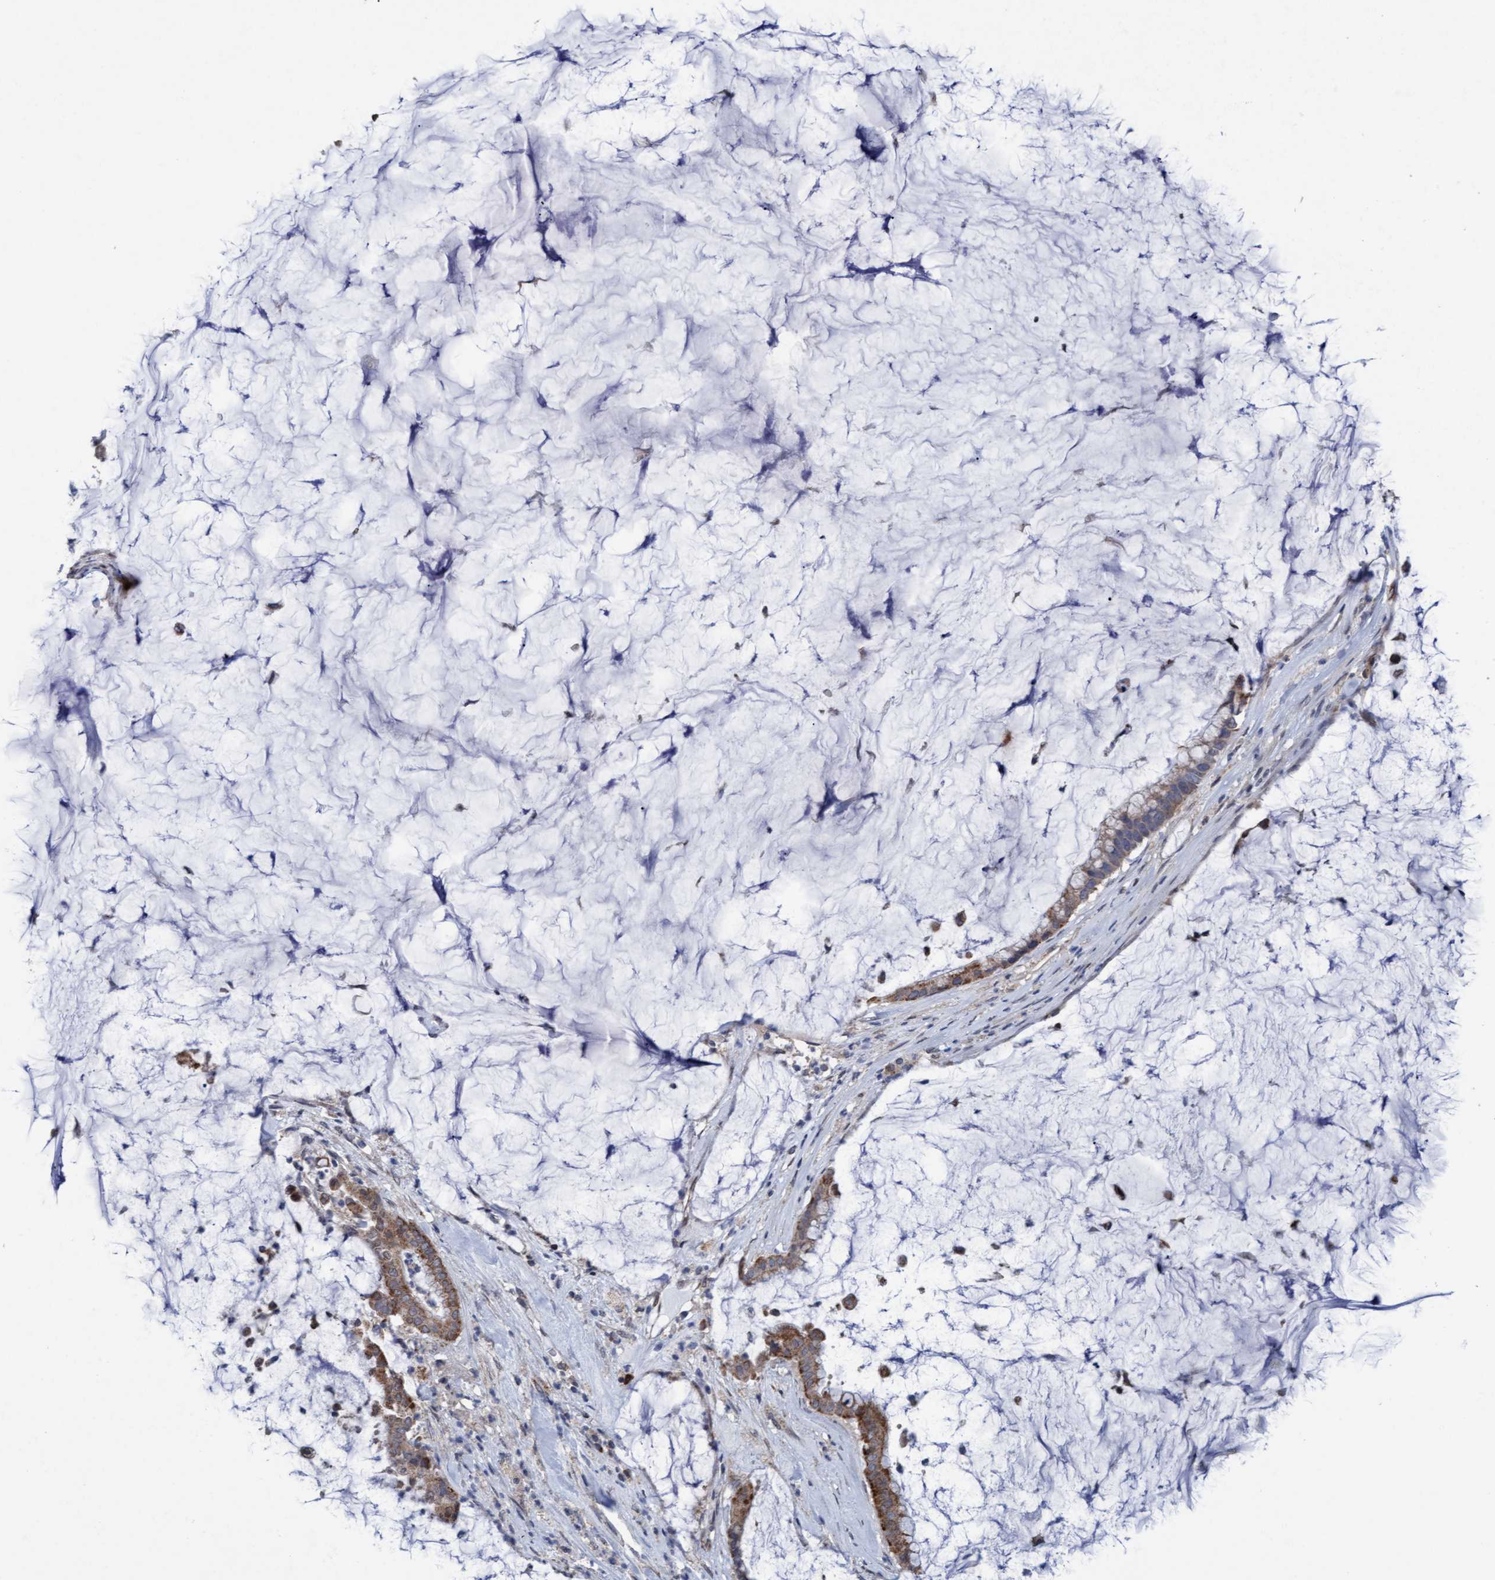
{"staining": {"intensity": "moderate", "quantity": ">75%", "location": "cytoplasmic/membranous"}, "tissue": "pancreatic cancer", "cell_type": "Tumor cells", "image_type": "cancer", "snomed": [{"axis": "morphology", "description": "Adenocarcinoma, NOS"}, {"axis": "topography", "description": "Pancreas"}], "caption": "Brown immunohistochemical staining in human pancreatic adenocarcinoma demonstrates moderate cytoplasmic/membranous staining in approximately >75% of tumor cells.", "gene": "MGLL", "patient": {"sex": "male", "age": 41}}